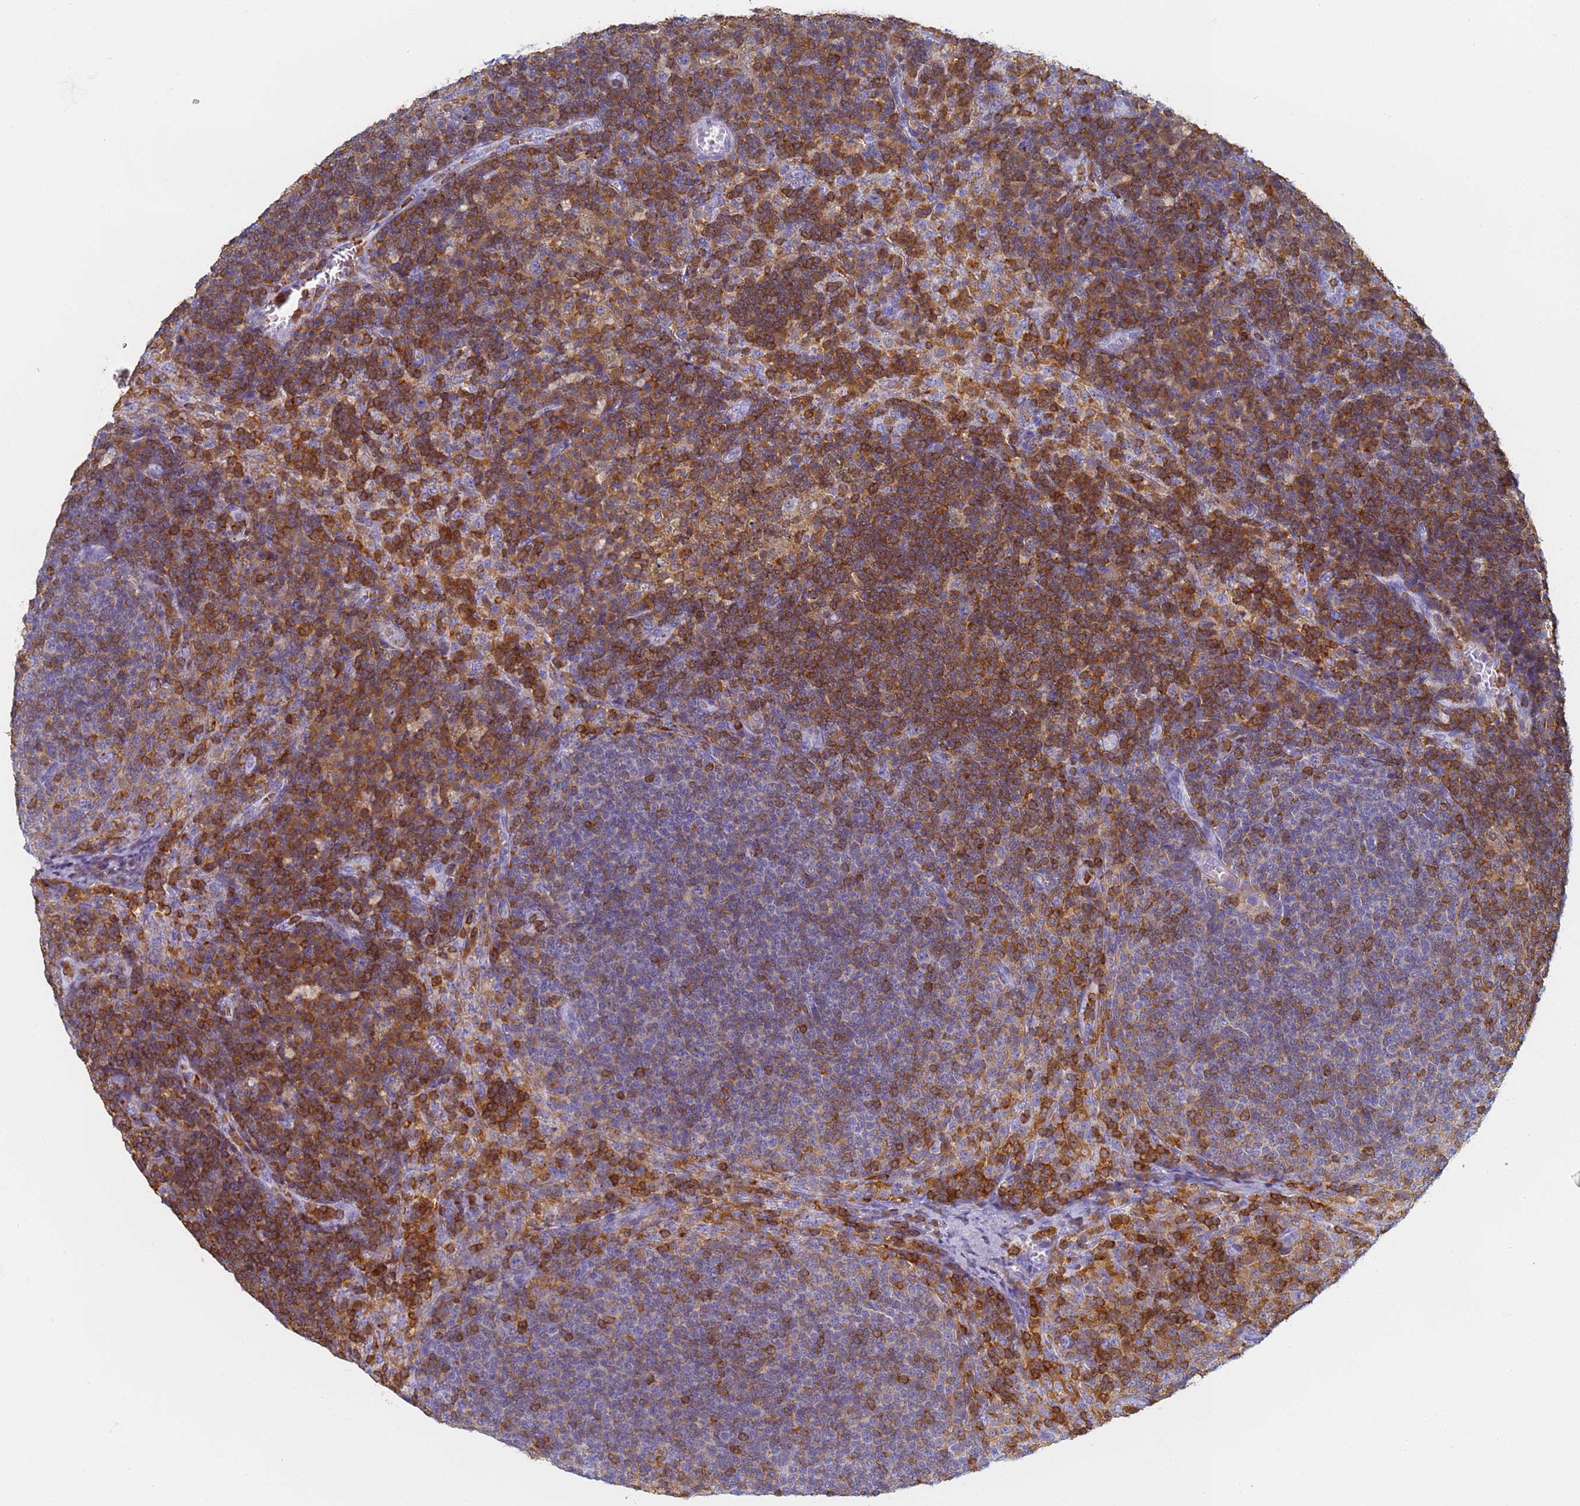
{"staining": {"intensity": "moderate", "quantity": "<25%", "location": "cytoplasmic/membranous"}, "tissue": "lymph node", "cell_type": "Germinal center cells", "image_type": "normal", "snomed": [{"axis": "morphology", "description": "Normal tissue, NOS"}, {"axis": "topography", "description": "Lymph node"}], "caption": "Approximately <25% of germinal center cells in normal human lymph node exhibit moderate cytoplasmic/membranous protein expression as visualized by brown immunohistochemical staining.", "gene": "BIN2", "patient": {"sex": "female", "age": 70}}